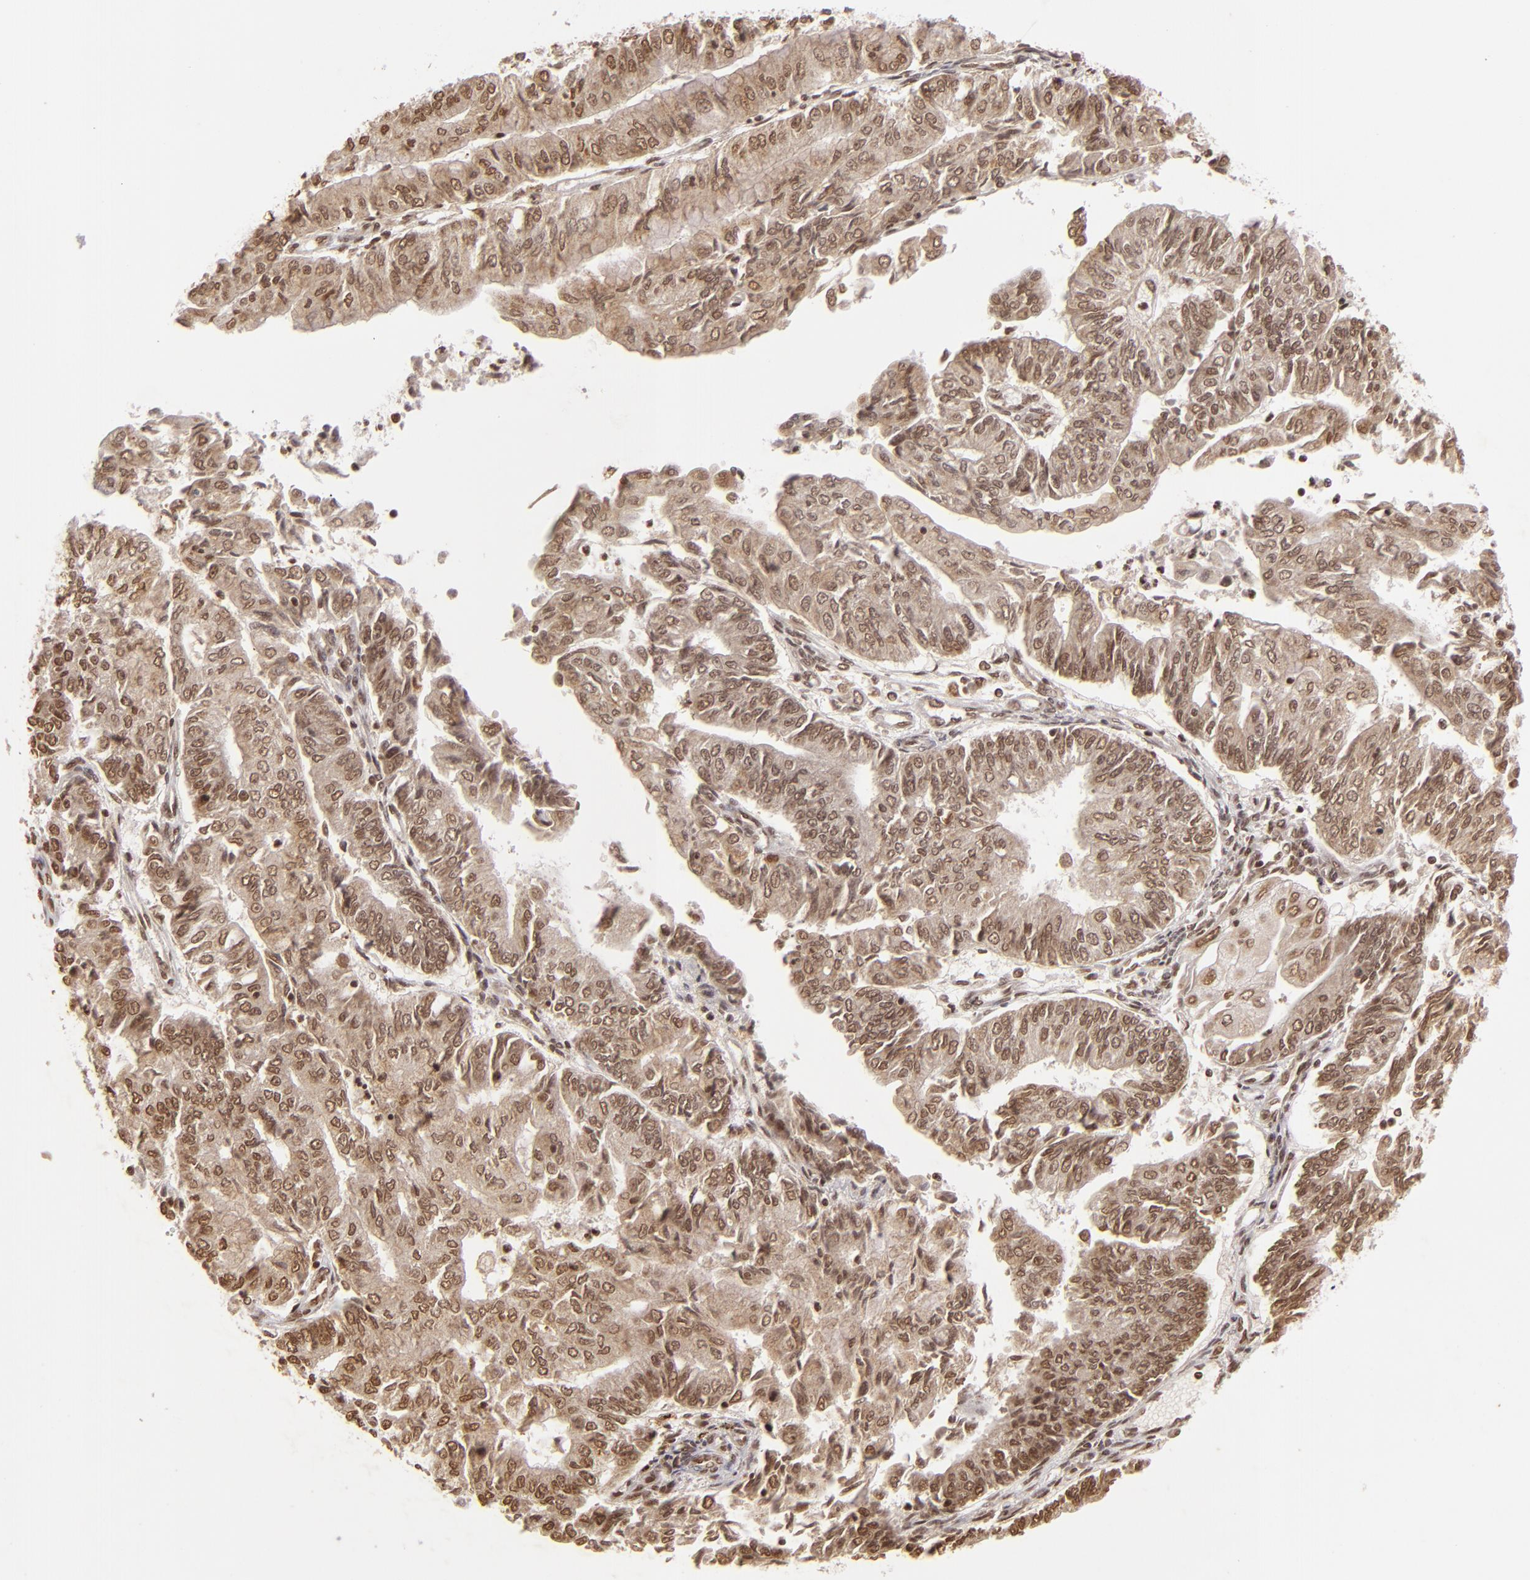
{"staining": {"intensity": "moderate", "quantity": ">75%", "location": "nuclear"}, "tissue": "endometrial cancer", "cell_type": "Tumor cells", "image_type": "cancer", "snomed": [{"axis": "morphology", "description": "Adenocarcinoma, NOS"}, {"axis": "topography", "description": "Endometrium"}], "caption": "Moderate nuclear expression is appreciated in about >75% of tumor cells in endometrial adenocarcinoma.", "gene": "CUL3", "patient": {"sex": "female", "age": 59}}